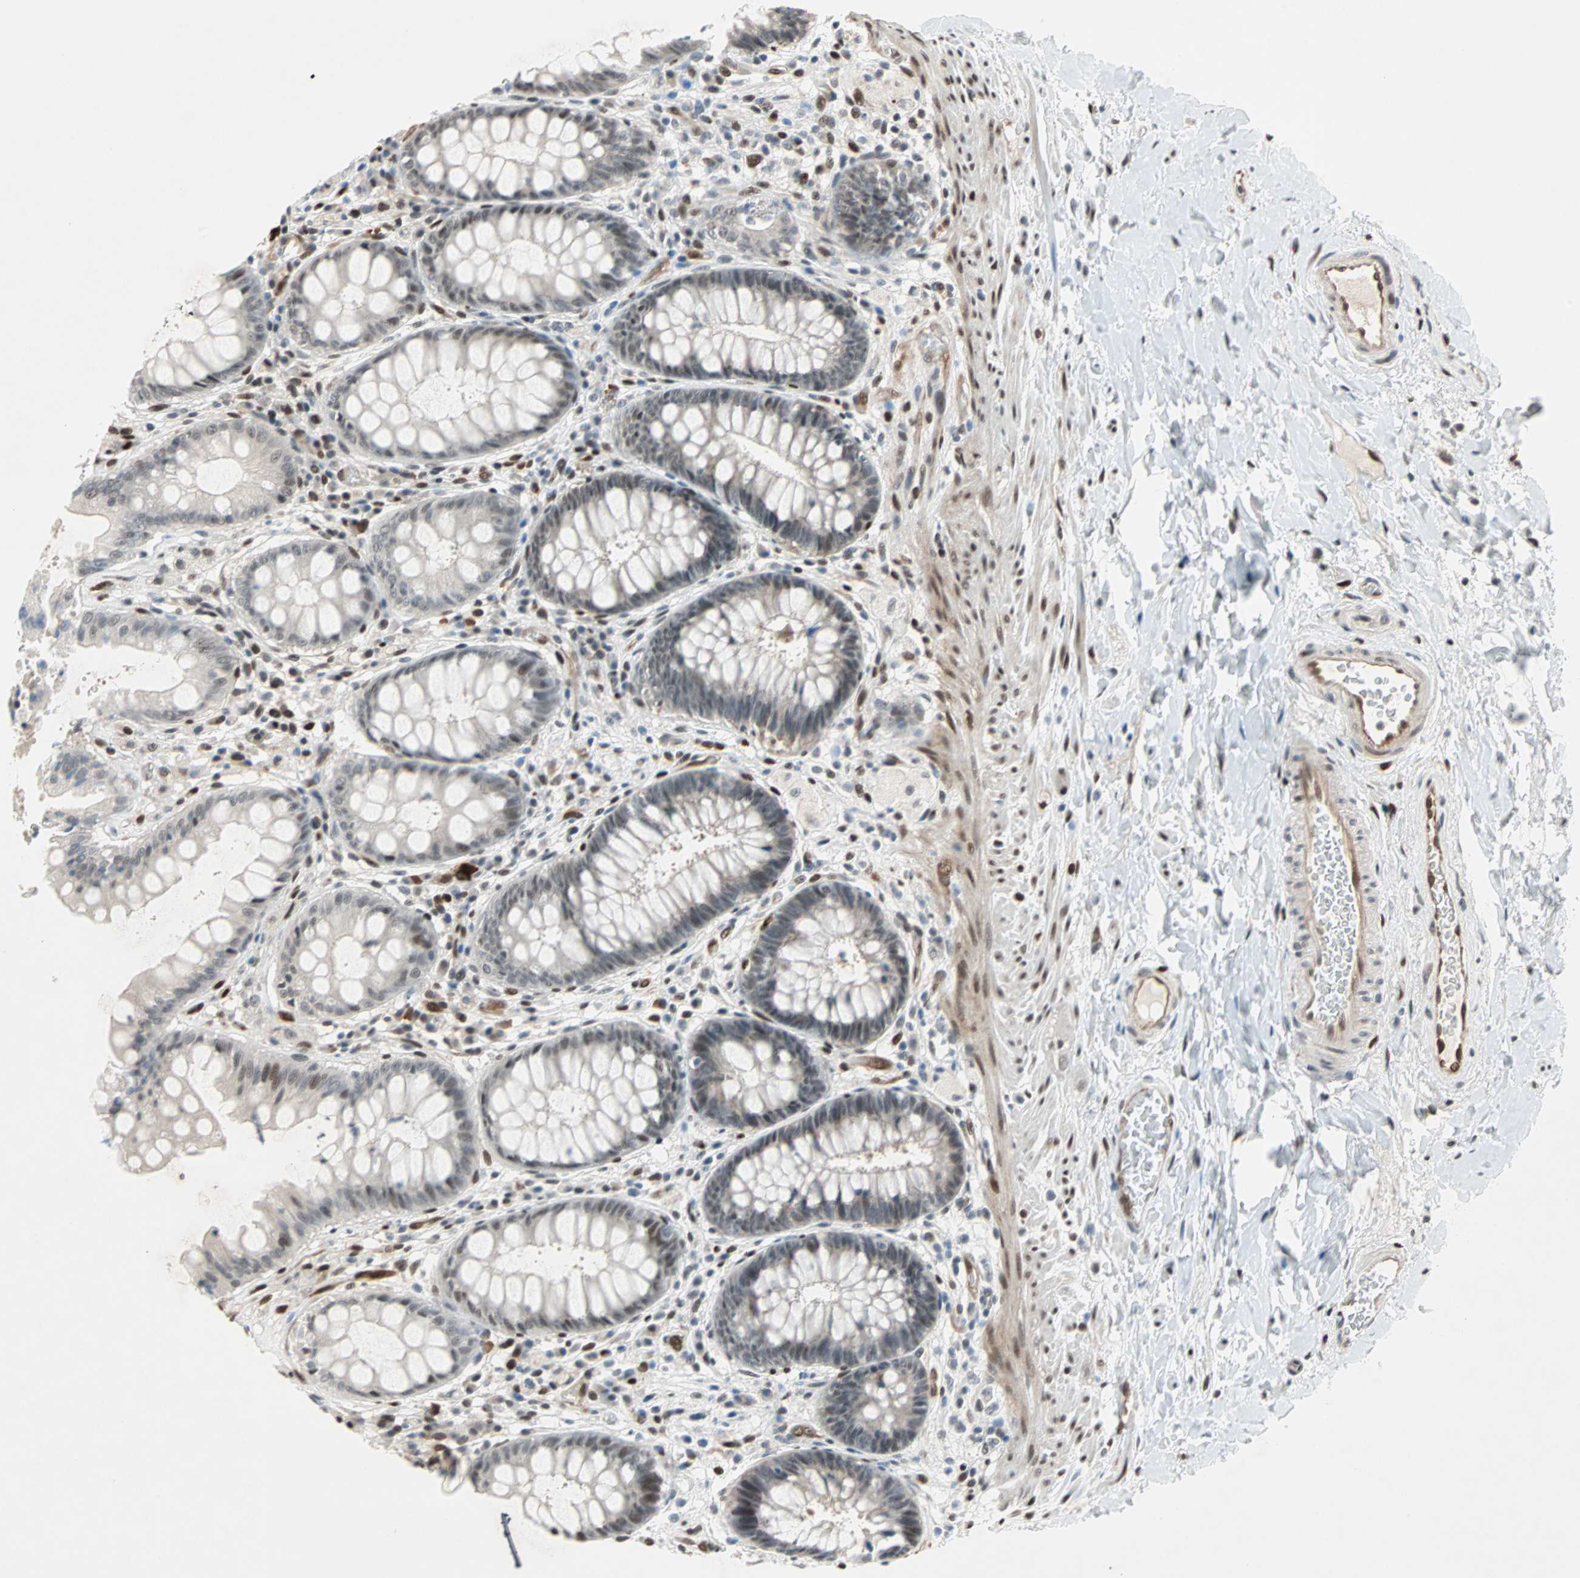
{"staining": {"intensity": "weak", "quantity": "25%-75%", "location": "nuclear"}, "tissue": "rectum", "cell_type": "Glandular cells", "image_type": "normal", "snomed": [{"axis": "morphology", "description": "Normal tissue, NOS"}, {"axis": "topography", "description": "Rectum"}], "caption": "A brown stain labels weak nuclear expression of a protein in glandular cells of benign rectum. Nuclei are stained in blue.", "gene": "WWTR1", "patient": {"sex": "female", "age": 46}}